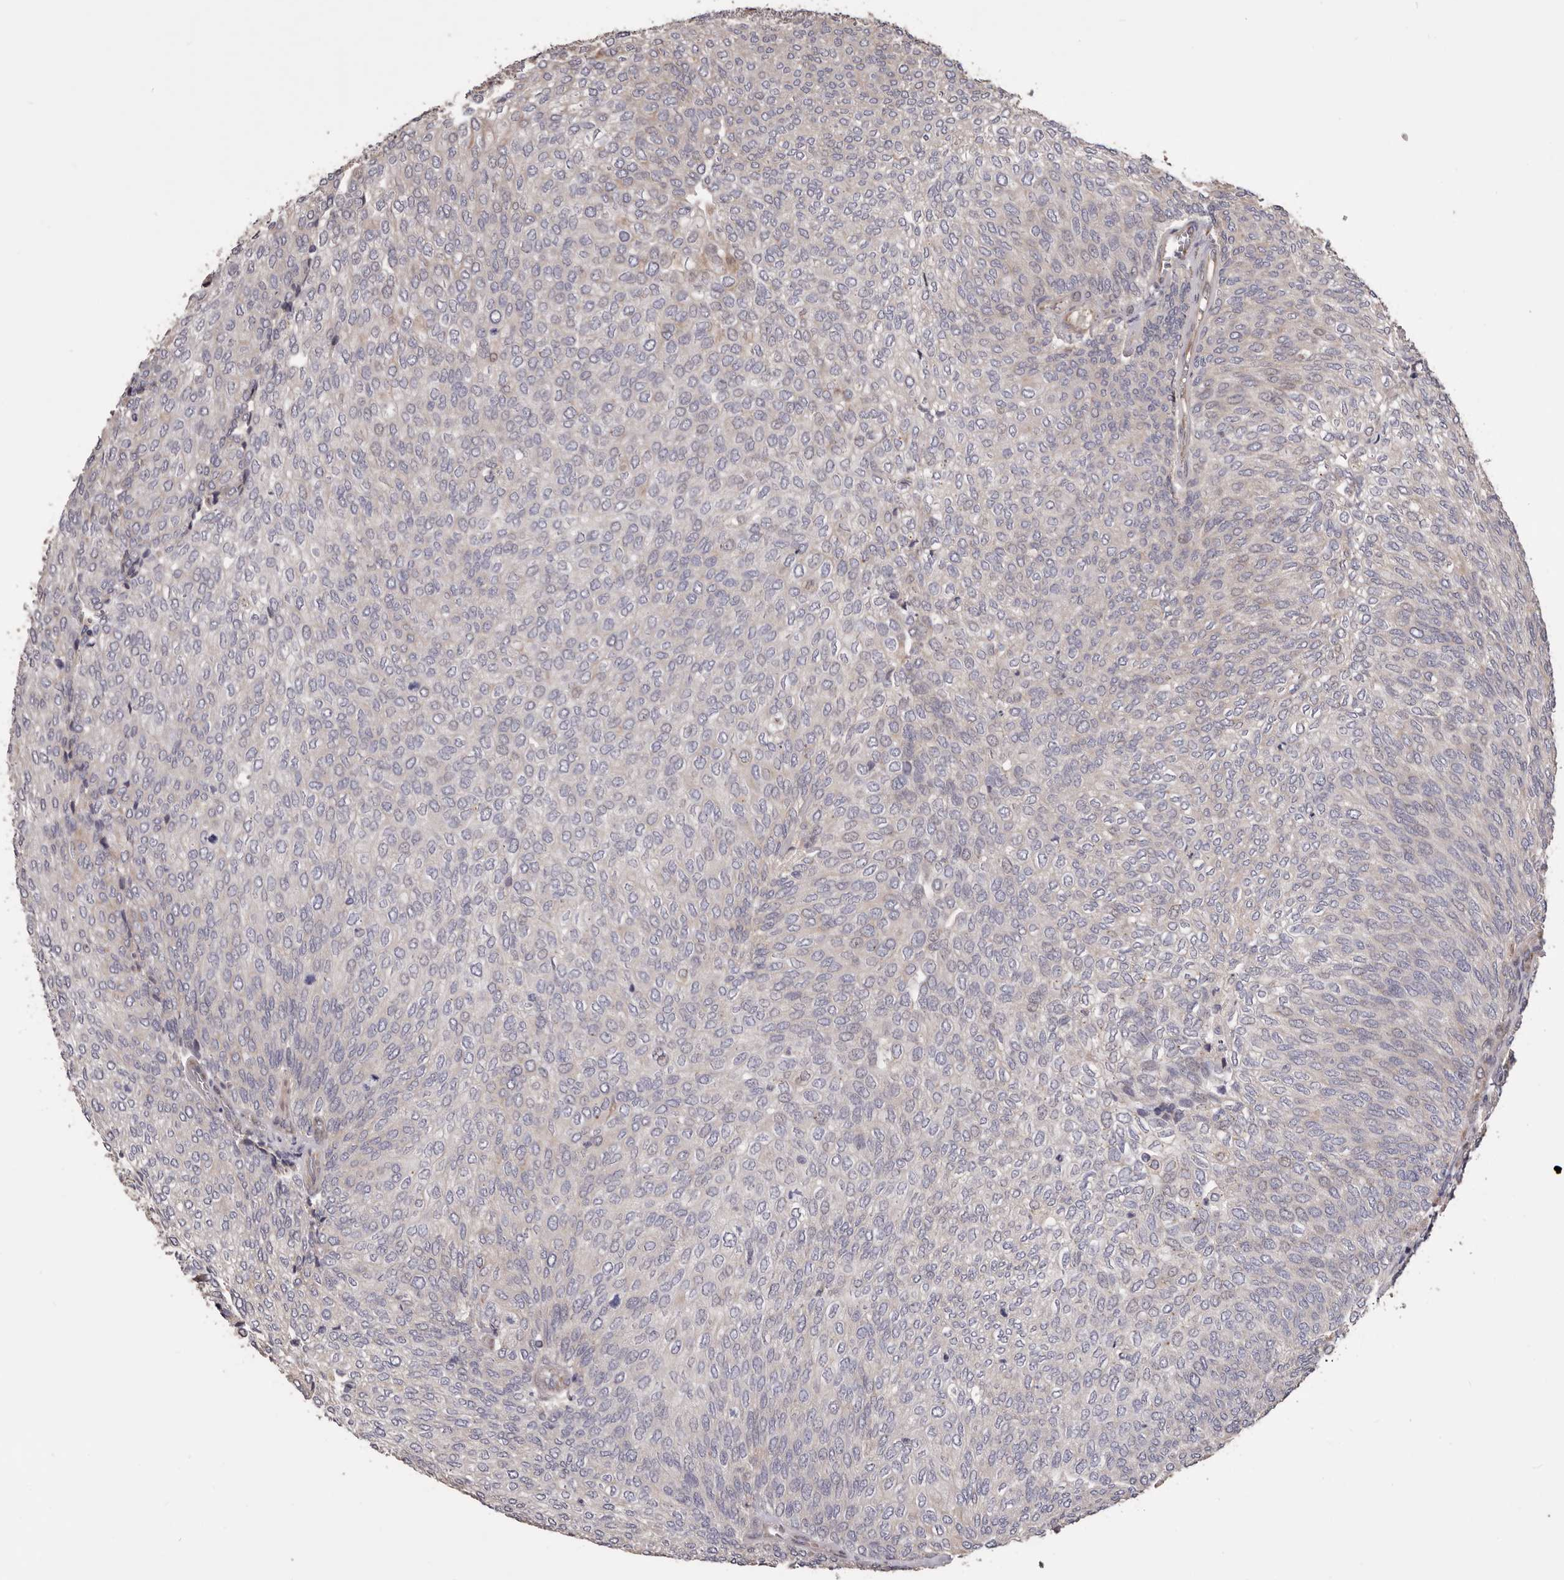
{"staining": {"intensity": "weak", "quantity": "<25%", "location": "cytoplasmic/membranous"}, "tissue": "urothelial cancer", "cell_type": "Tumor cells", "image_type": "cancer", "snomed": [{"axis": "morphology", "description": "Urothelial carcinoma, Low grade"}, {"axis": "topography", "description": "Urinary bladder"}], "caption": "DAB immunohistochemical staining of low-grade urothelial carcinoma demonstrates no significant expression in tumor cells. (Brightfield microscopy of DAB immunohistochemistry at high magnification).", "gene": "CEP104", "patient": {"sex": "female", "age": 79}}